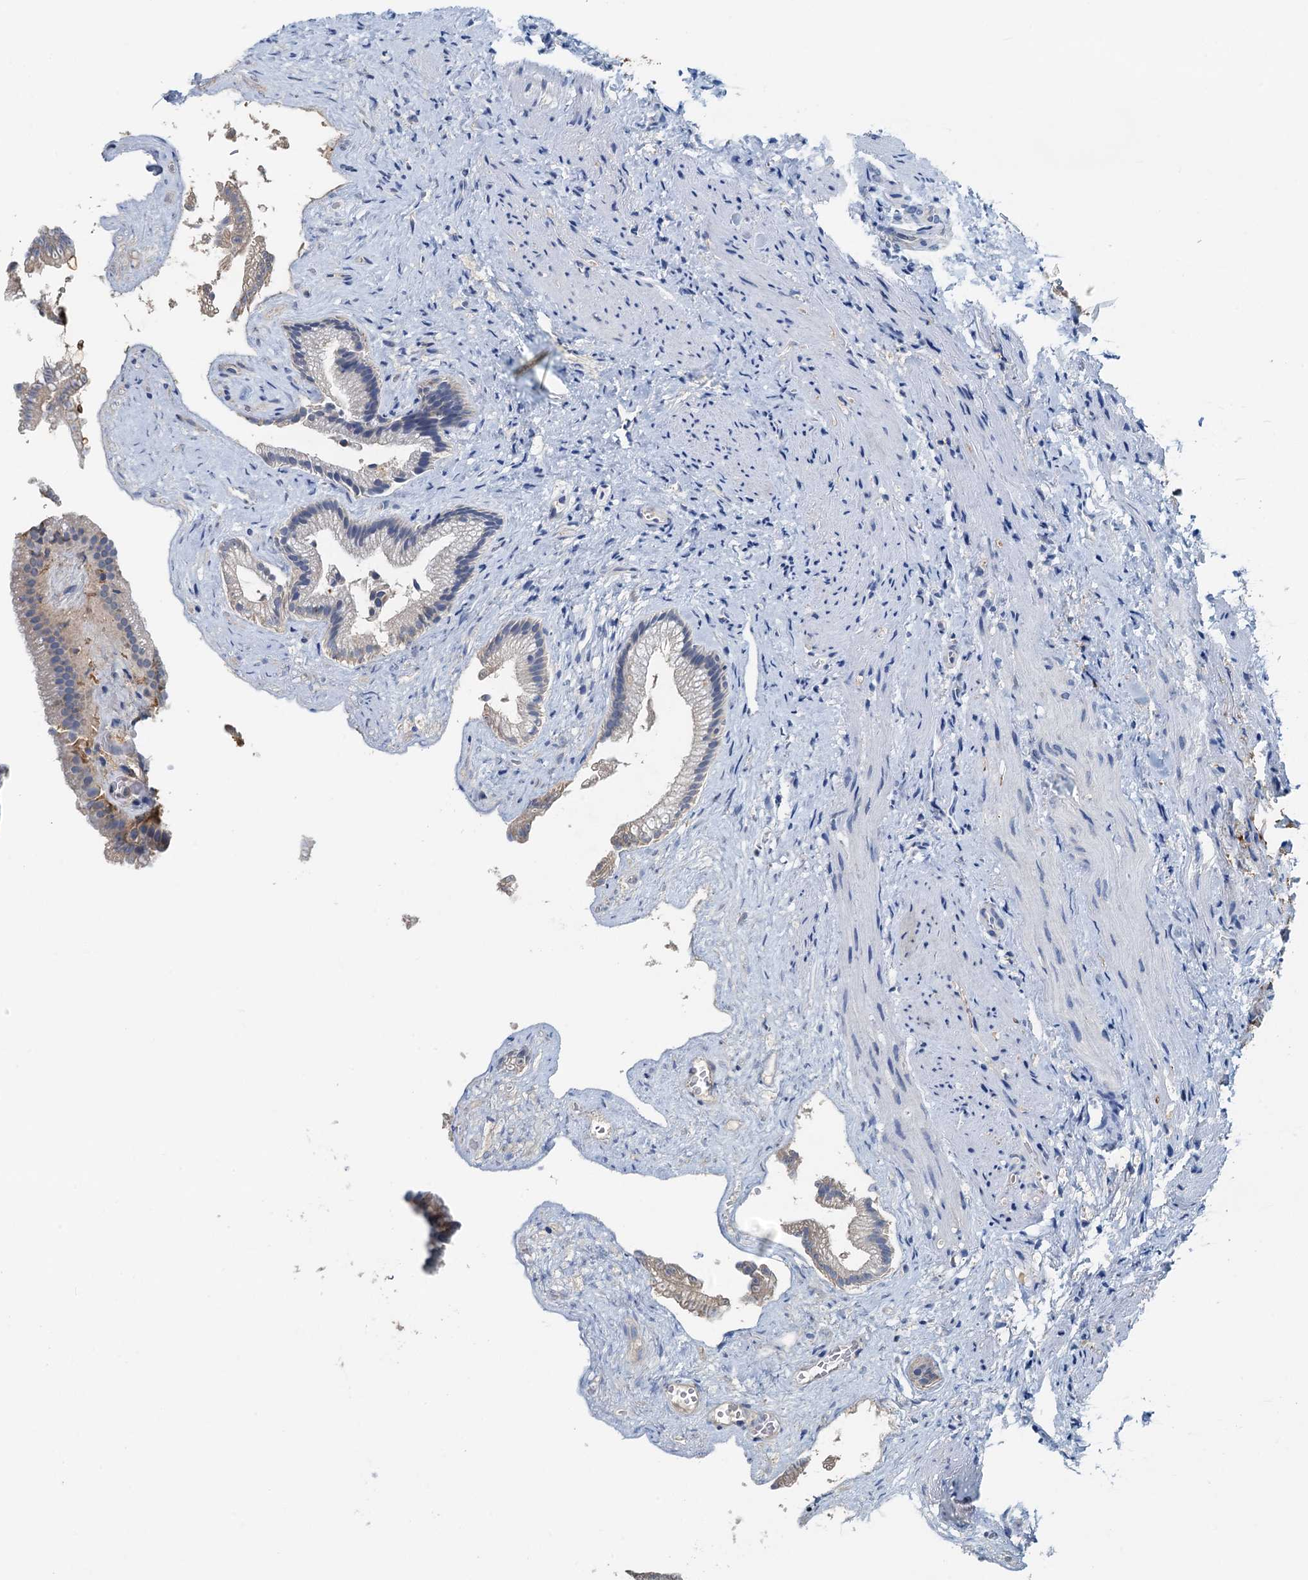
{"staining": {"intensity": "negative", "quantity": "none", "location": "none"}, "tissue": "gallbladder", "cell_type": "Glandular cells", "image_type": "normal", "snomed": [{"axis": "morphology", "description": "Normal tissue, NOS"}, {"axis": "morphology", "description": "Inflammation, NOS"}, {"axis": "topography", "description": "Gallbladder"}], "caption": "This is a photomicrograph of IHC staining of benign gallbladder, which shows no positivity in glandular cells.", "gene": "LSM14B", "patient": {"sex": "male", "age": 51}}